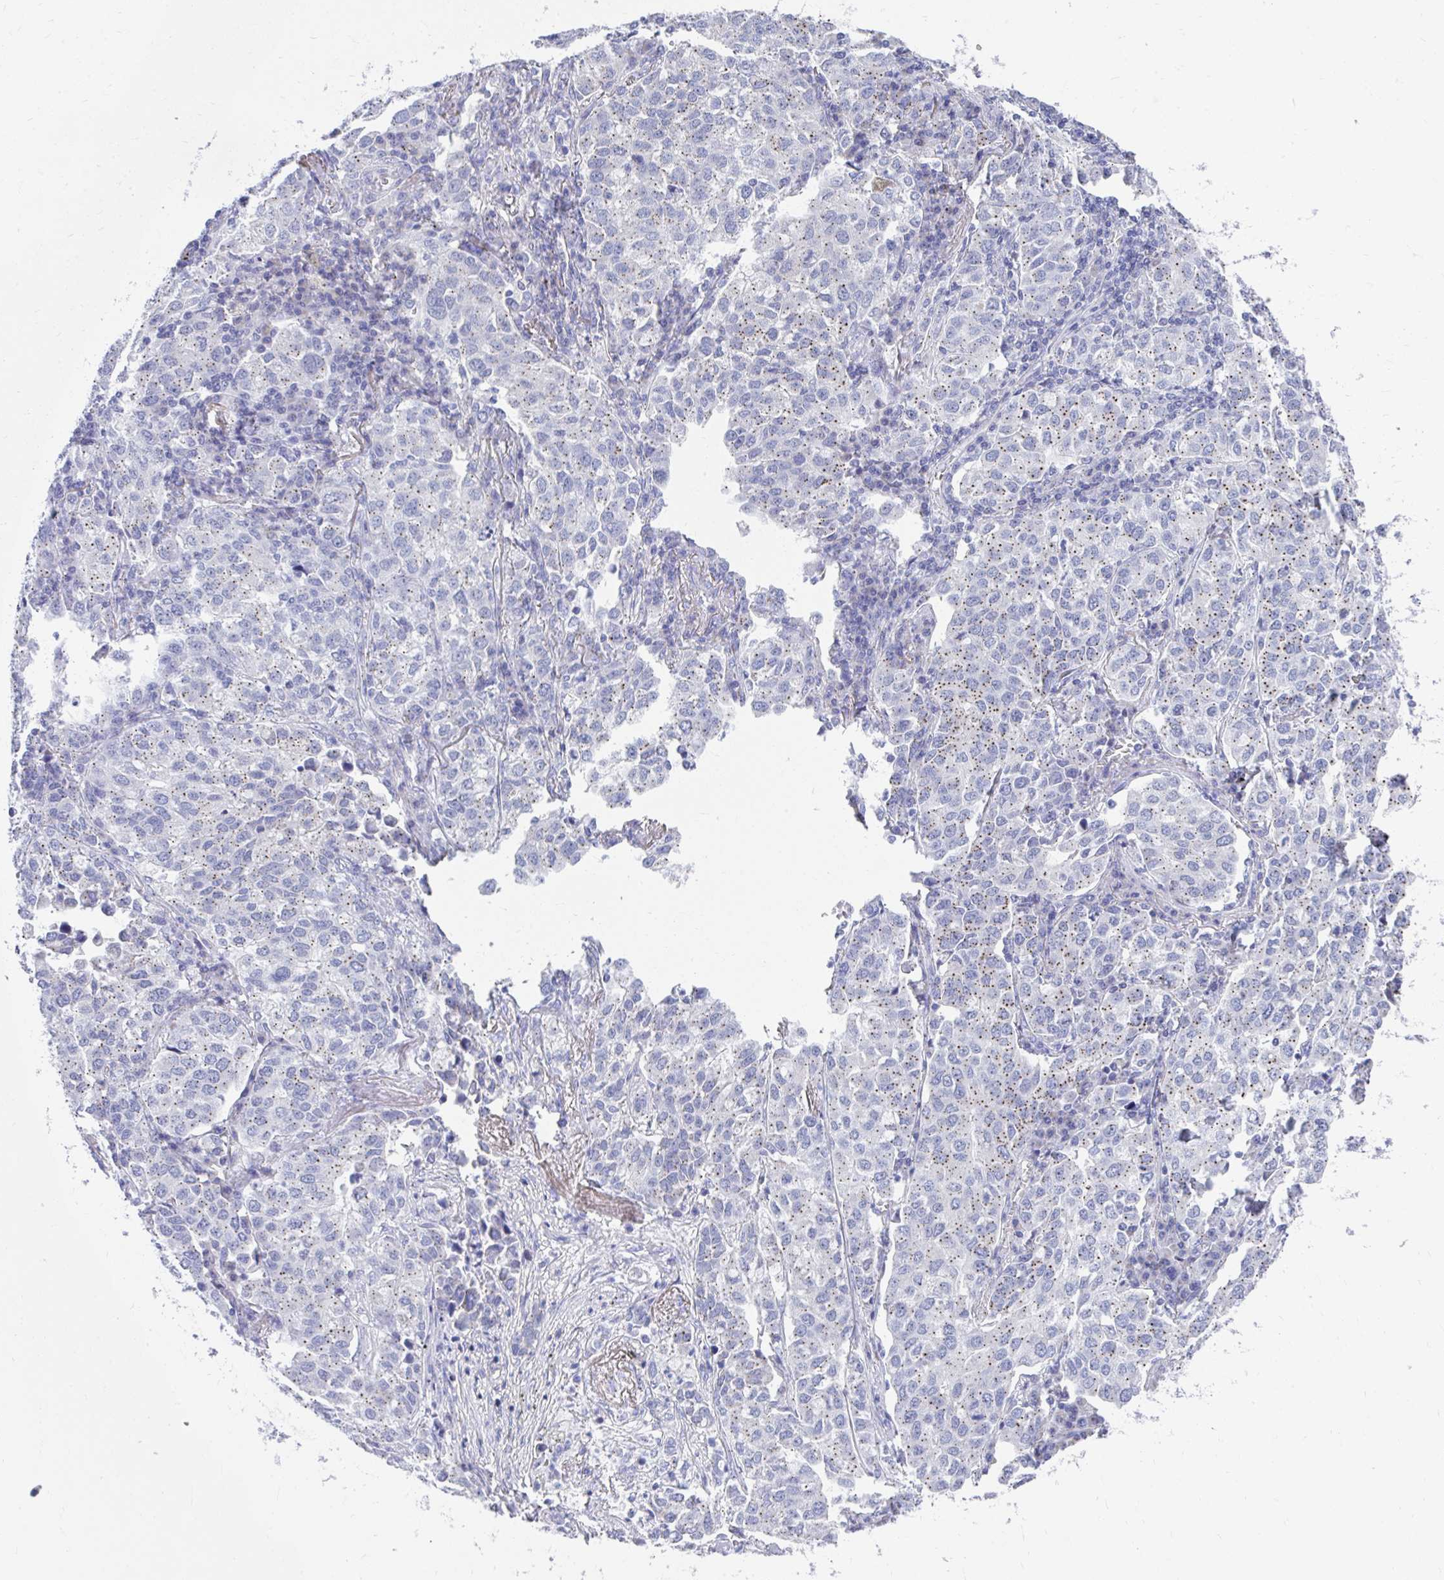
{"staining": {"intensity": "weak", "quantity": "25%-75%", "location": "cytoplasmic/membranous"}, "tissue": "lung cancer", "cell_type": "Tumor cells", "image_type": "cancer", "snomed": [{"axis": "morphology", "description": "Adenocarcinoma, NOS"}, {"axis": "morphology", "description": "Adenocarcinoma, metastatic, NOS"}, {"axis": "topography", "description": "Lymph node"}, {"axis": "topography", "description": "Lung"}], "caption": "IHC of human lung cancer reveals low levels of weak cytoplasmic/membranous staining in about 25%-75% of tumor cells.", "gene": "TMPRSS2", "patient": {"sex": "female", "age": 65}}